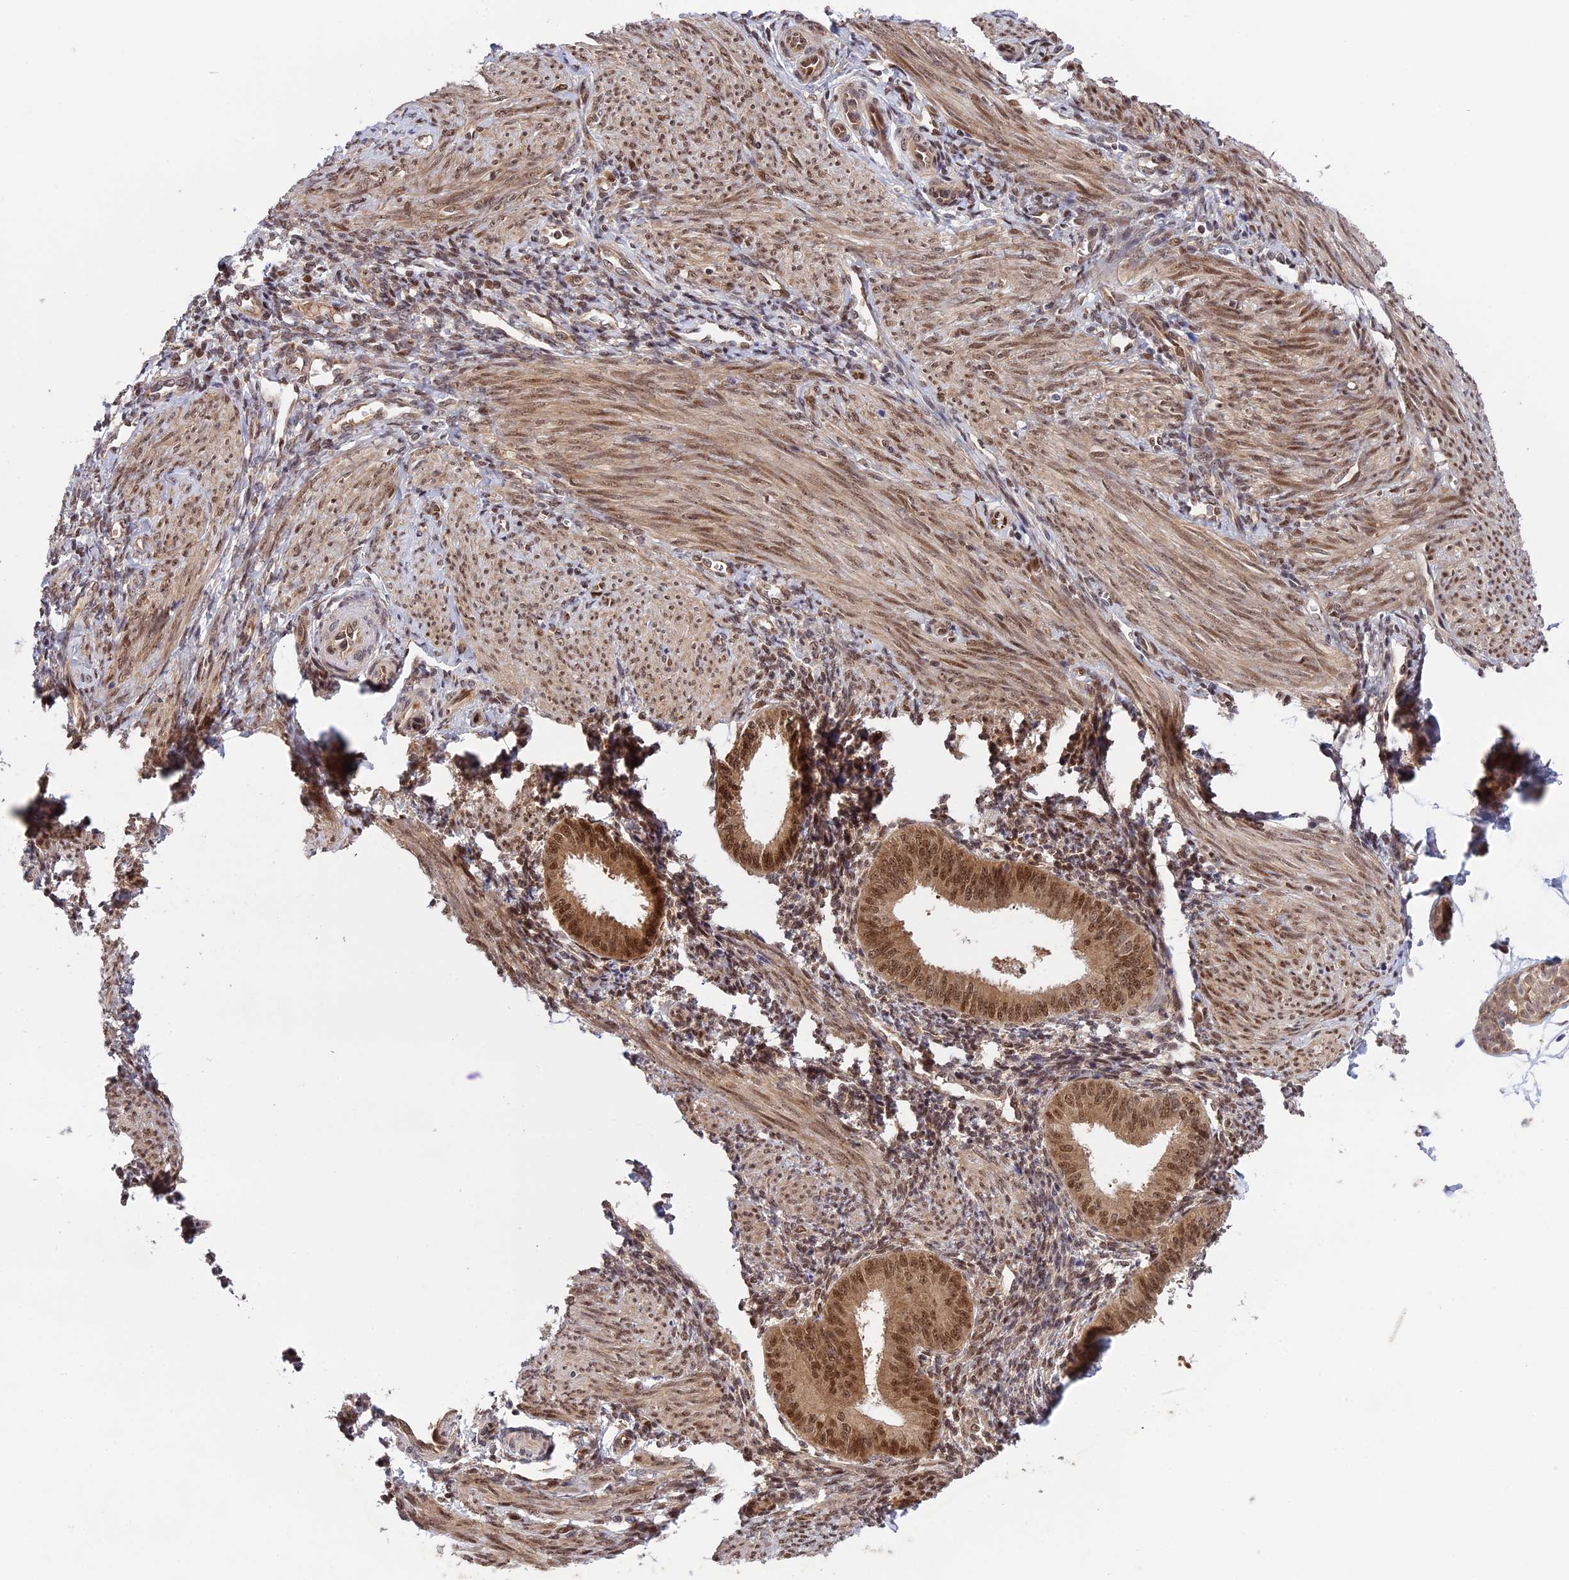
{"staining": {"intensity": "moderate", "quantity": "<25%", "location": "nuclear"}, "tissue": "endometrium", "cell_type": "Cells in endometrial stroma", "image_type": "normal", "snomed": [{"axis": "morphology", "description": "Normal tissue, NOS"}, {"axis": "topography", "description": "Uterus"}, {"axis": "topography", "description": "Endometrium"}], "caption": "About <25% of cells in endometrial stroma in unremarkable human endometrium display moderate nuclear protein expression as visualized by brown immunohistochemical staining.", "gene": "ZNF428", "patient": {"sex": "female", "age": 48}}